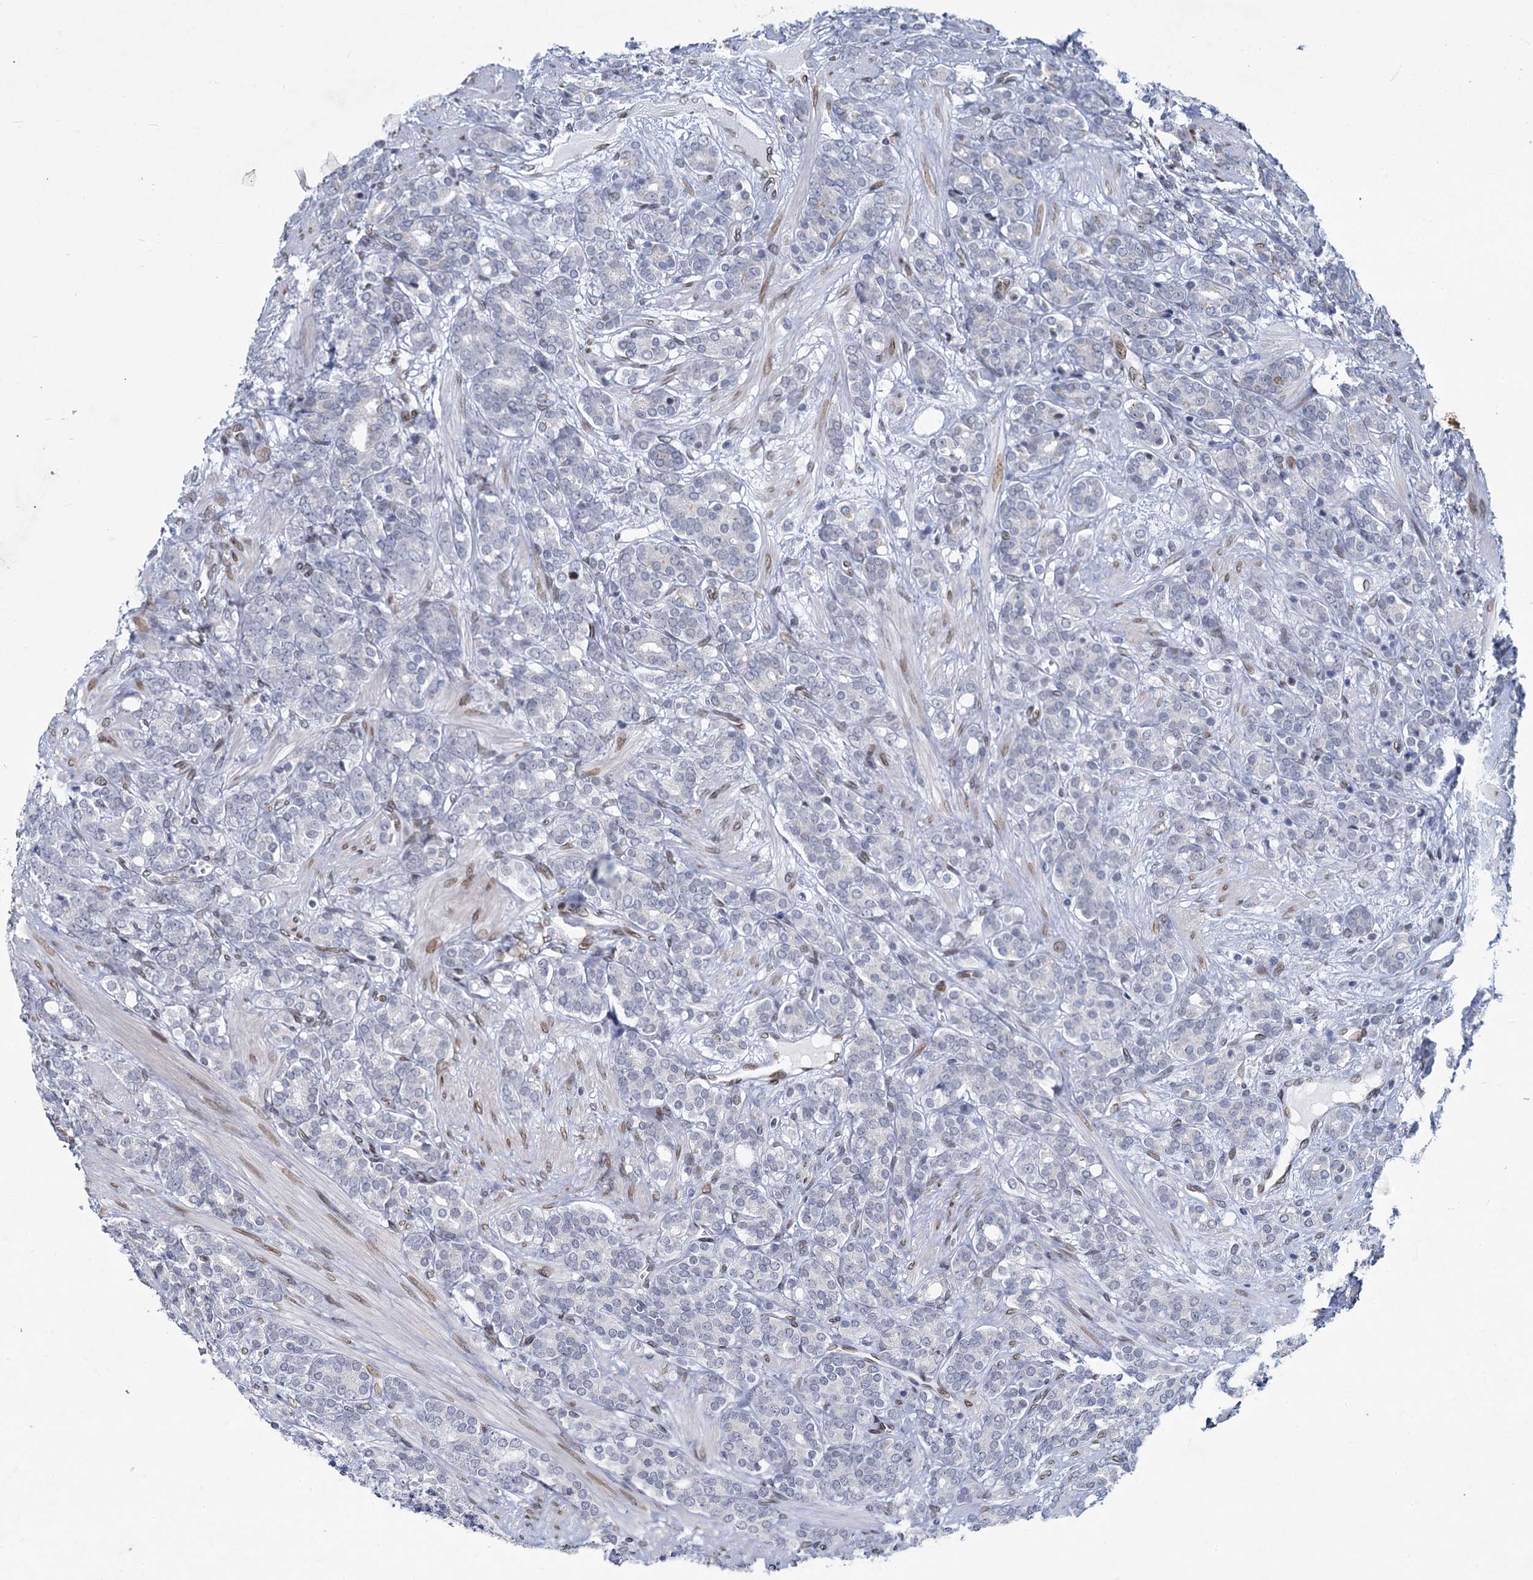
{"staining": {"intensity": "negative", "quantity": "none", "location": "none"}, "tissue": "prostate cancer", "cell_type": "Tumor cells", "image_type": "cancer", "snomed": [{"axis": "morphology", "description": "Adenocarcinoma, High grade"}, {"axis": "topography", "description": "Prostate"}], "caption": "This is an immunohistochemistry histopathology image of human prostate cancer. There is no positivity in tumor cells.", "gene": "PRSS35", "patient": {"sex": "male", "age": 62}}